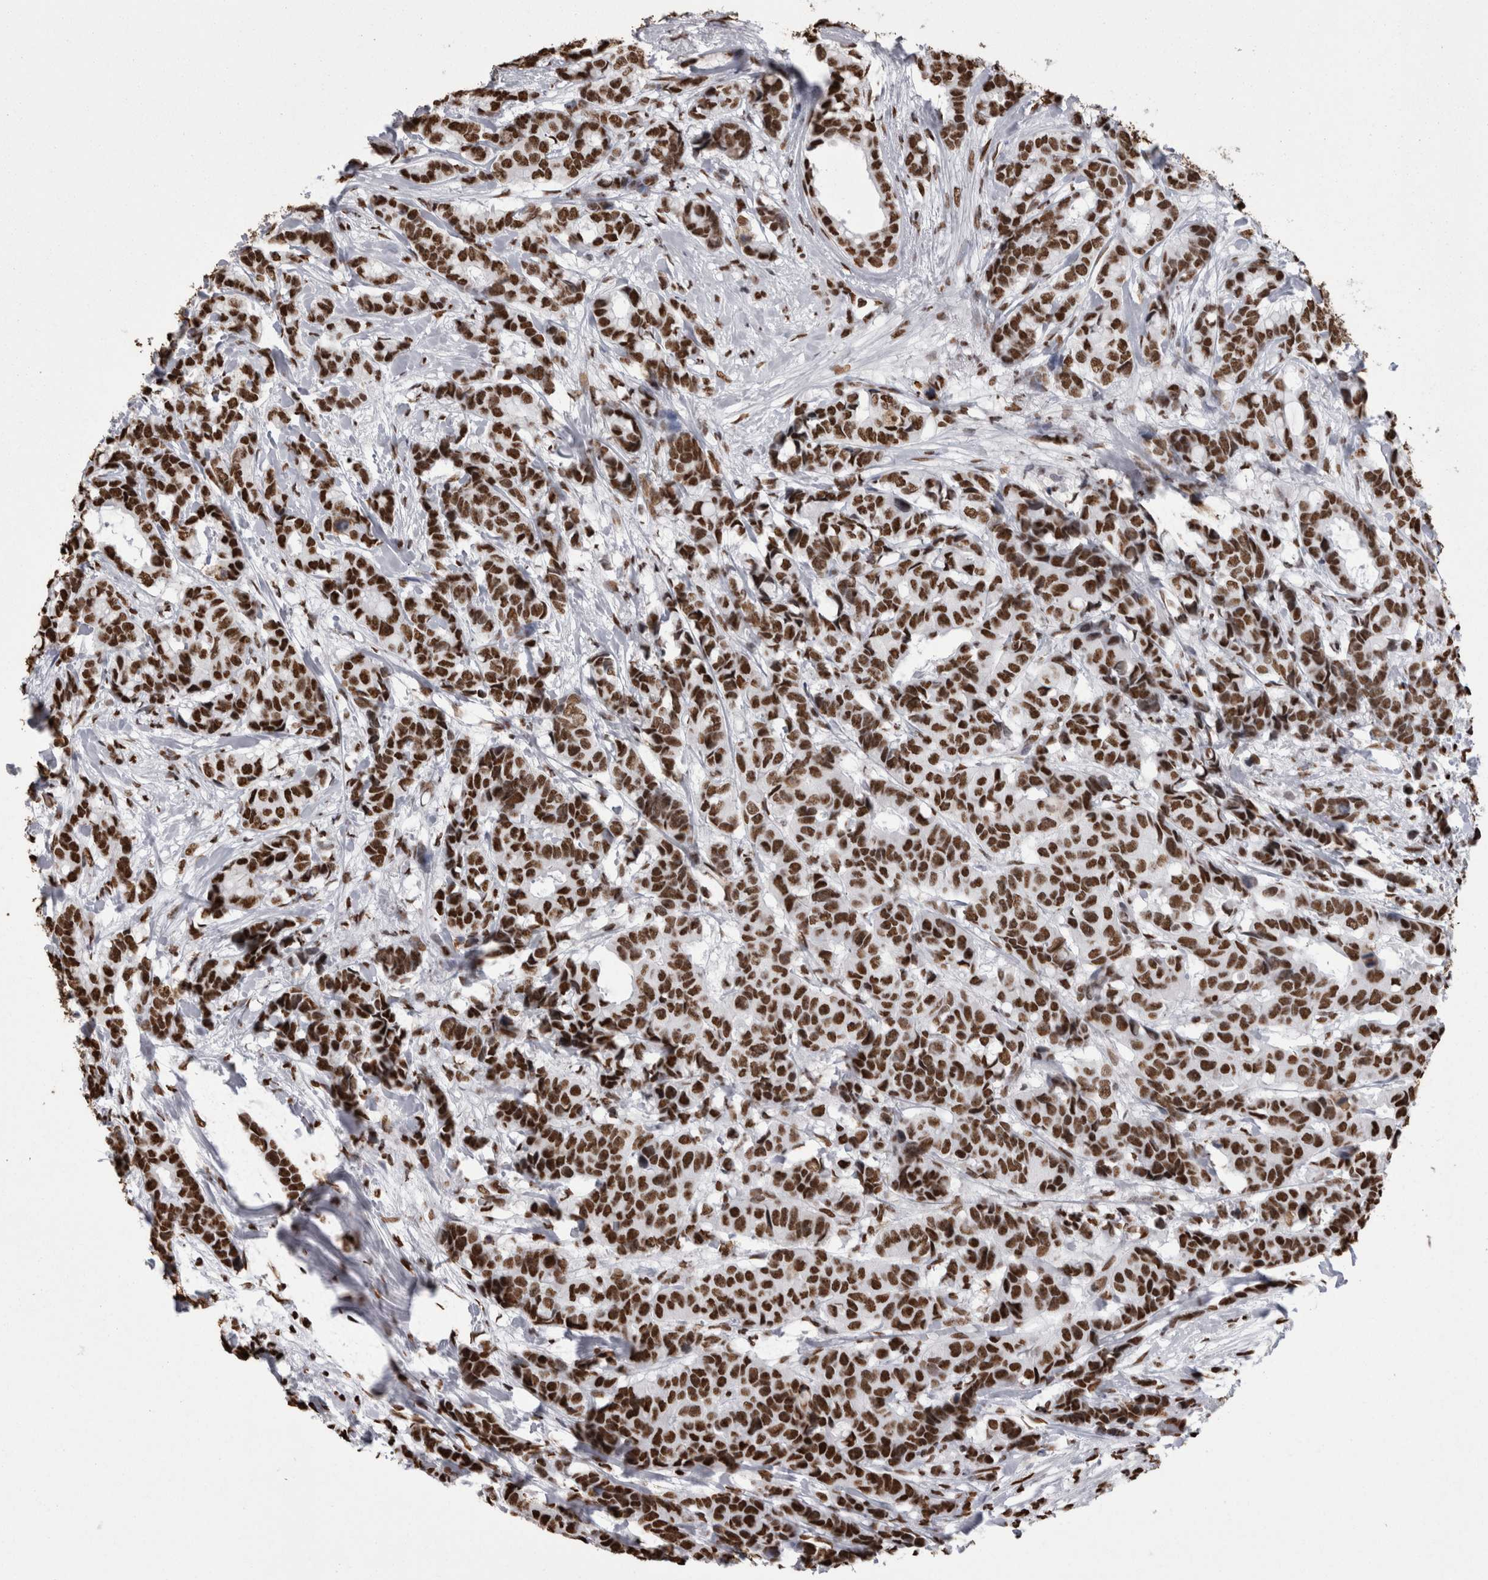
{"staining": {"intensity": "strong", "quantity": ">75%", "location": "nuclear"}, "tissue": "breast cancer", "cell_type": "Tumor cells", "image_type": "cancer", "snomed": [{"axis": "morphology", "description": "Duct carcinoma"}, {"axis": "topography", "description": "Breast"}], "caption": "Immunohistochemical staining of human breast intraductal carcinoma reveals high levels of strong nuclear protein expression in about >75% of tumor cells.", "gene": "HNRNPM", "patient": {"sex": "female", "age": 87}}